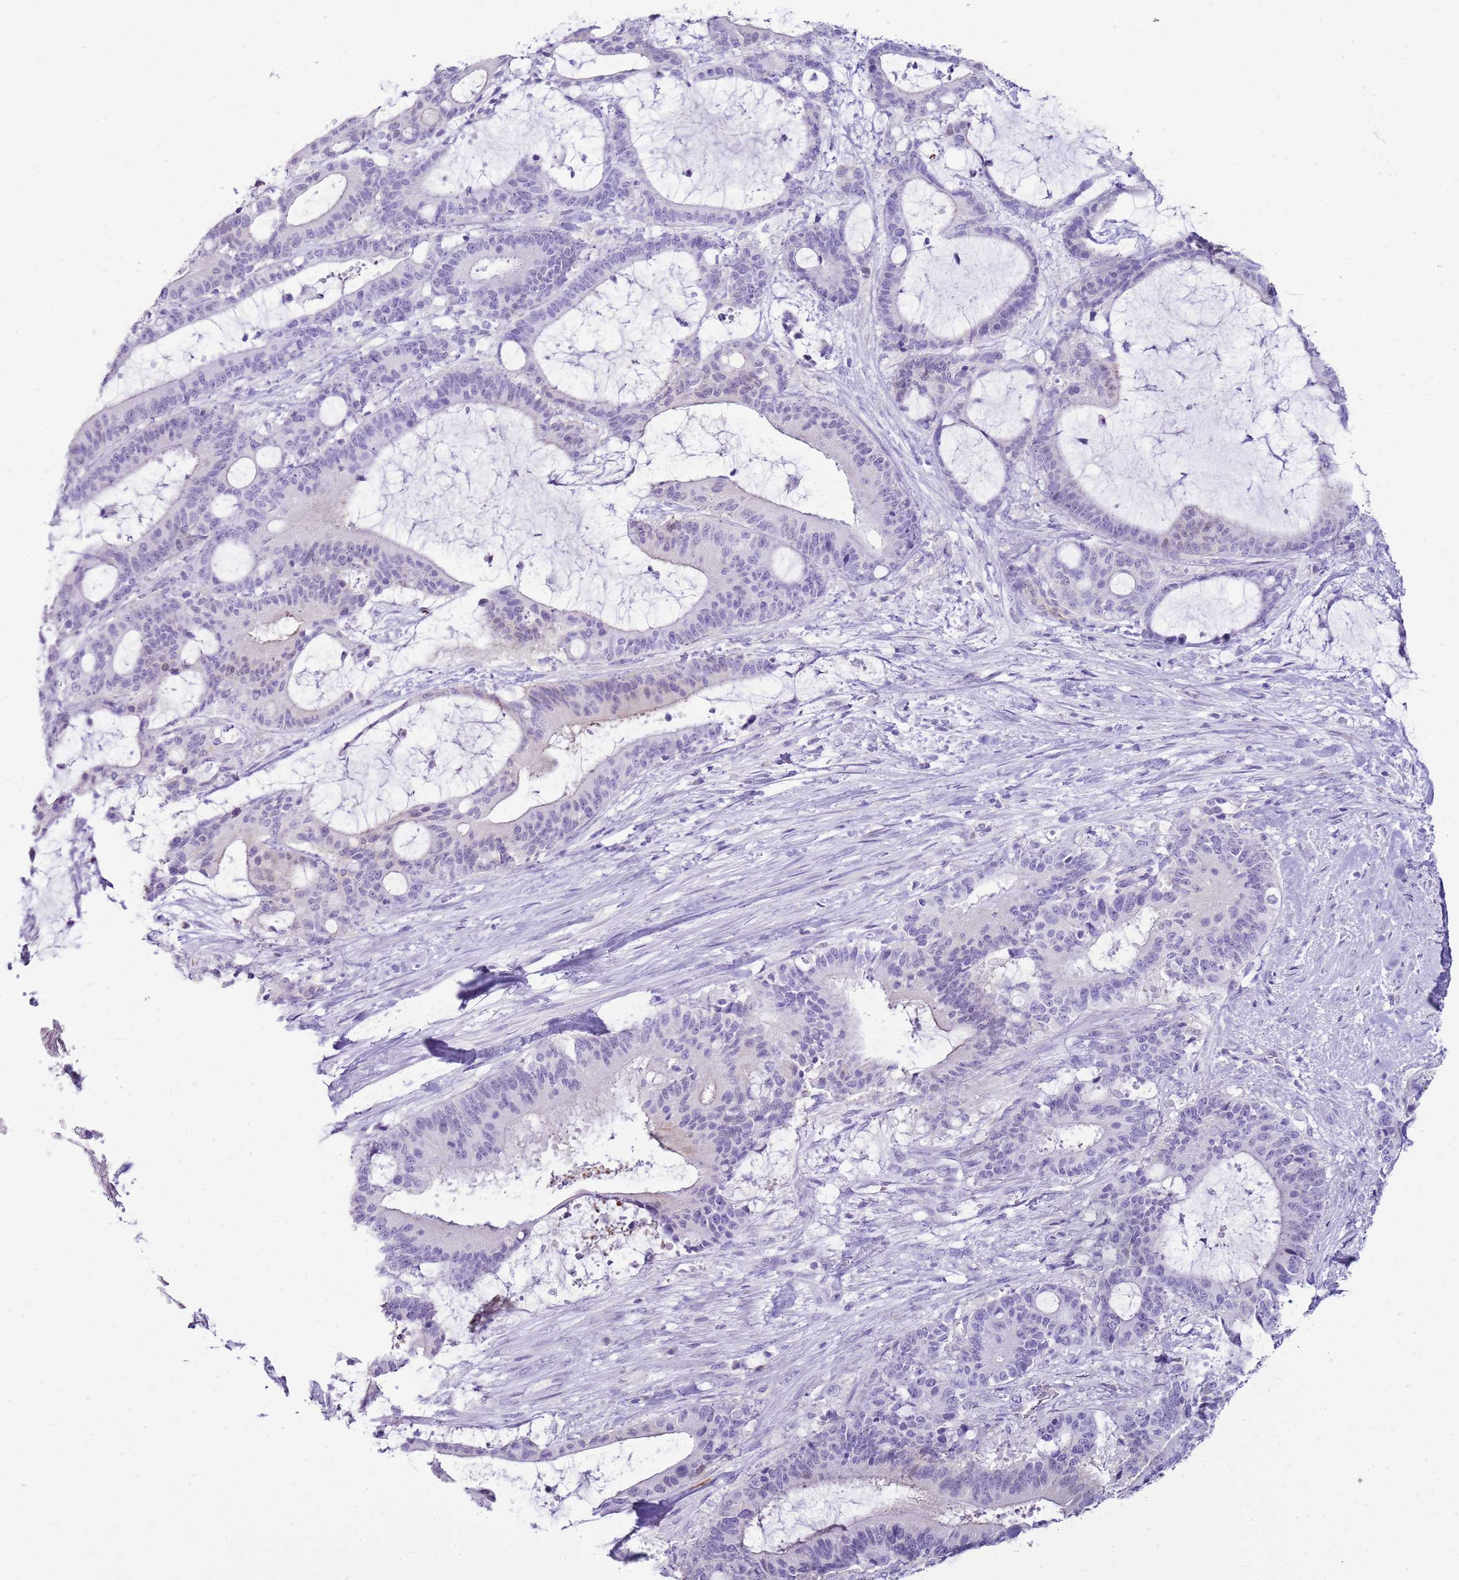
{"staining": {"intensity": "negative", "quantity": "none", "location": "none"}, "tissue": "liver cancer", "cell_type": "Tumor cells", "image_type": "cancer", "snomed": [{"axis": "morphology", "description": "Normal tissue, NOS"}, {"axis": "morphology", "description": "Cholangiocarcinoma"}, {"axis": "topography", "description": "Liver"}, {"axis": "topography", "description": "Peripheral nerve tissue"}], "caption": "This image is of cholangiocarcinoma (liver) stained with immunohistochemistry to label a protein in brown with the nuclei are counter-stained blue. There is no positivity in tumor cells.", "gene": "SULT1E1", "patient": {"sex": "female", "age": 73}}